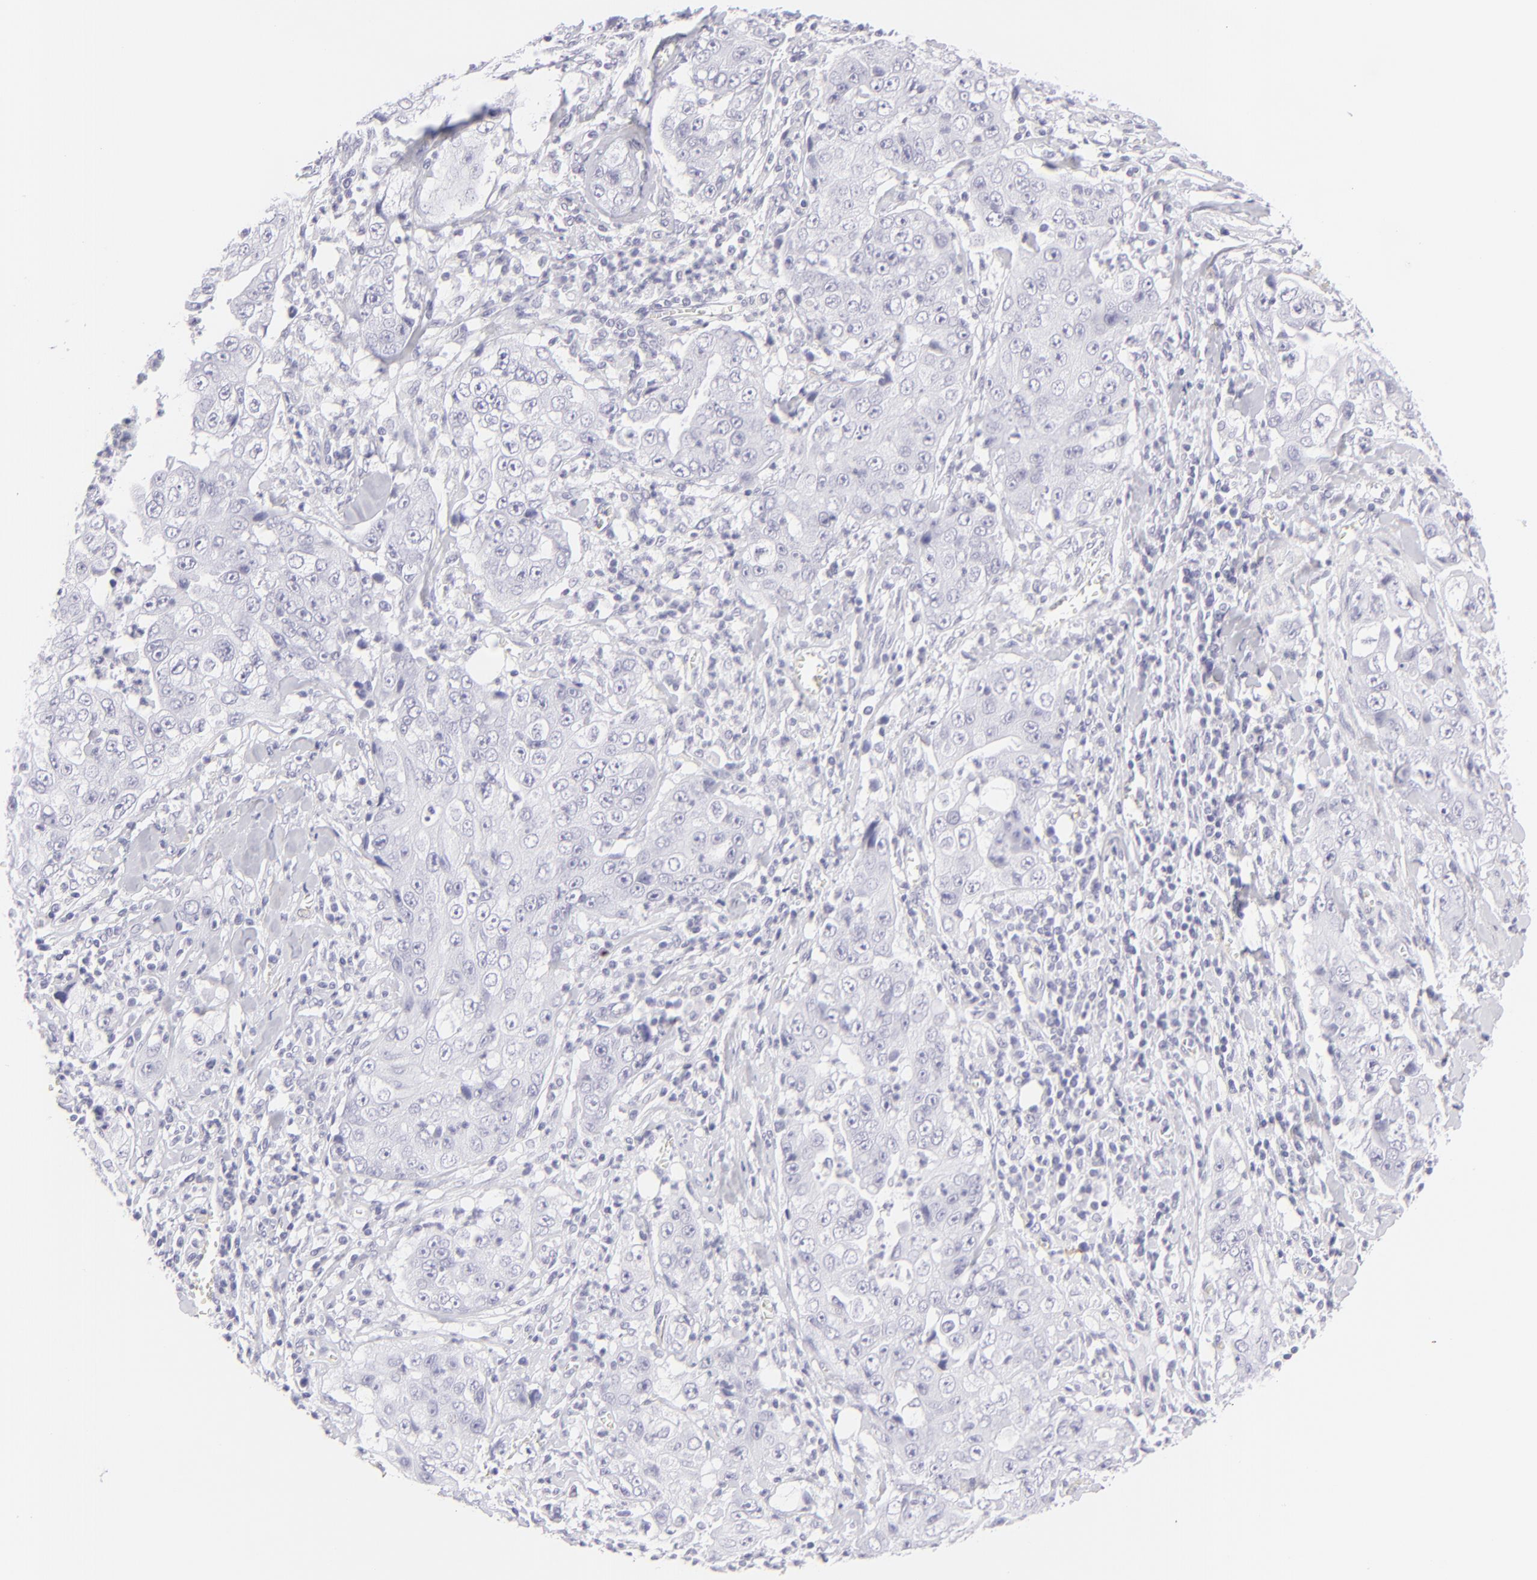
{"staining": {"intensity": "negative", "quantity": "none", "location": "none"}, "tissue": "lung cancer", "cell_type": "Tumor cells", "image_type": "cancer", "snomed": [{"axis": "morphology", "description": "Squamous cell carcinoma, NOS"}, {"axis": "topography", "description": "Lung"}], "caption": "High magnification brightfield microscopy of squamous cell carcinoma (lung) stained with DAB (3,3'-diaminobenzidine) (brown) and counterstained with hematoxylin (blue): tumor cells show no significant expression. (DAB (3,3'-diaminobenzidine) immunohistochemistry, high magnification).", "gene": "FCER2", "patient": {"sex": "male", "age": 64}}